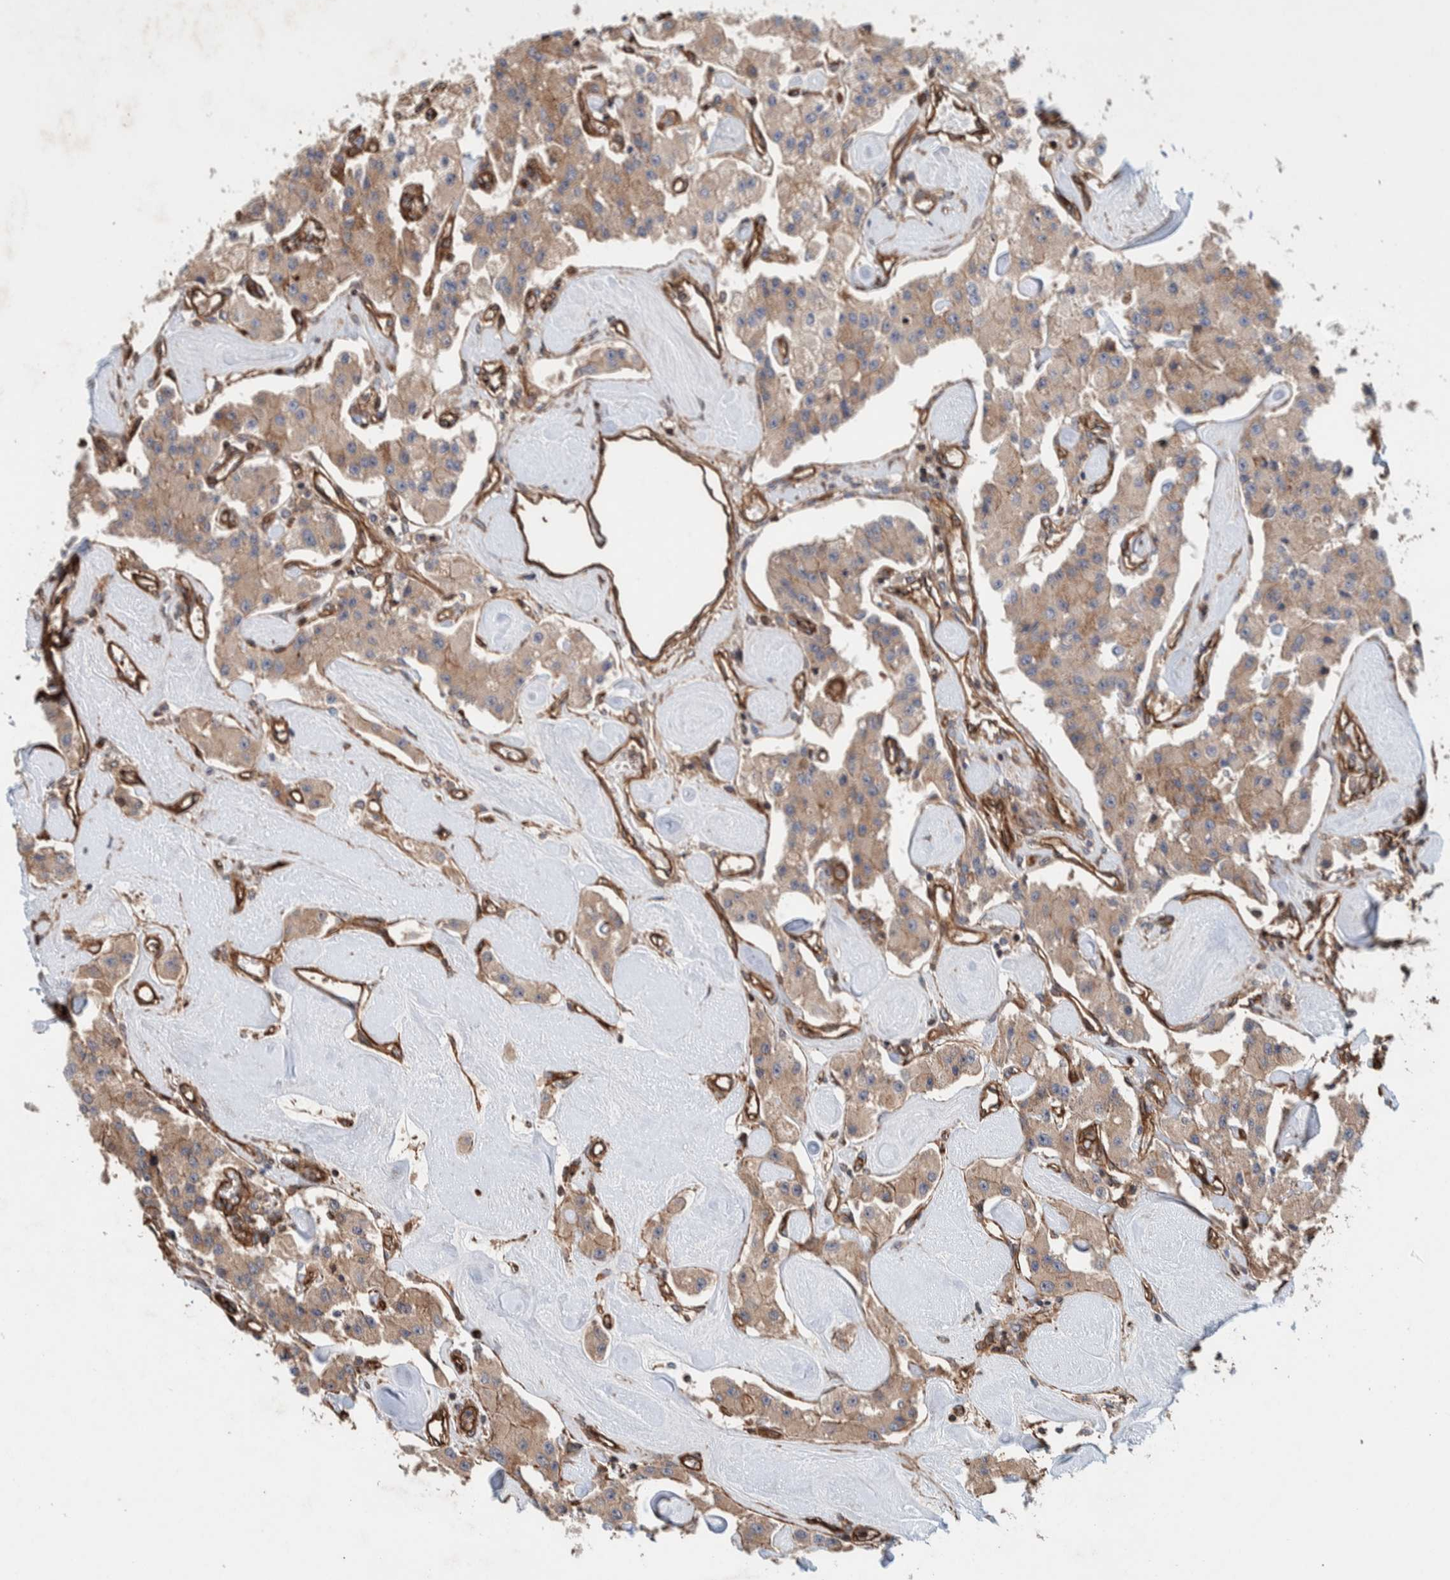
{"staining": {"intensity": "weak", "quantity": ">75%", "location": "cytoplasmic/membranous"}, "tissue": "carcinoid", "cell_type": "Tumor cells", "image_type": "cancer", "snomed": [{"axis": "morphology", "description": "Carcinoid, malignant, NOS"}, {"axis": "topography", "description": "Pancreas"}], "caption": "The immunohistochemical stain highlights weak cytoplasmic/membranous expression in tumor cells of carcinoid tissue. (Stains: DAB in brown, nuclei in blue, Microscopy: brightfield microscopy at high magnification).", "gene": "PKD1L1", "patient": {"sex": "male", "age": 41}}